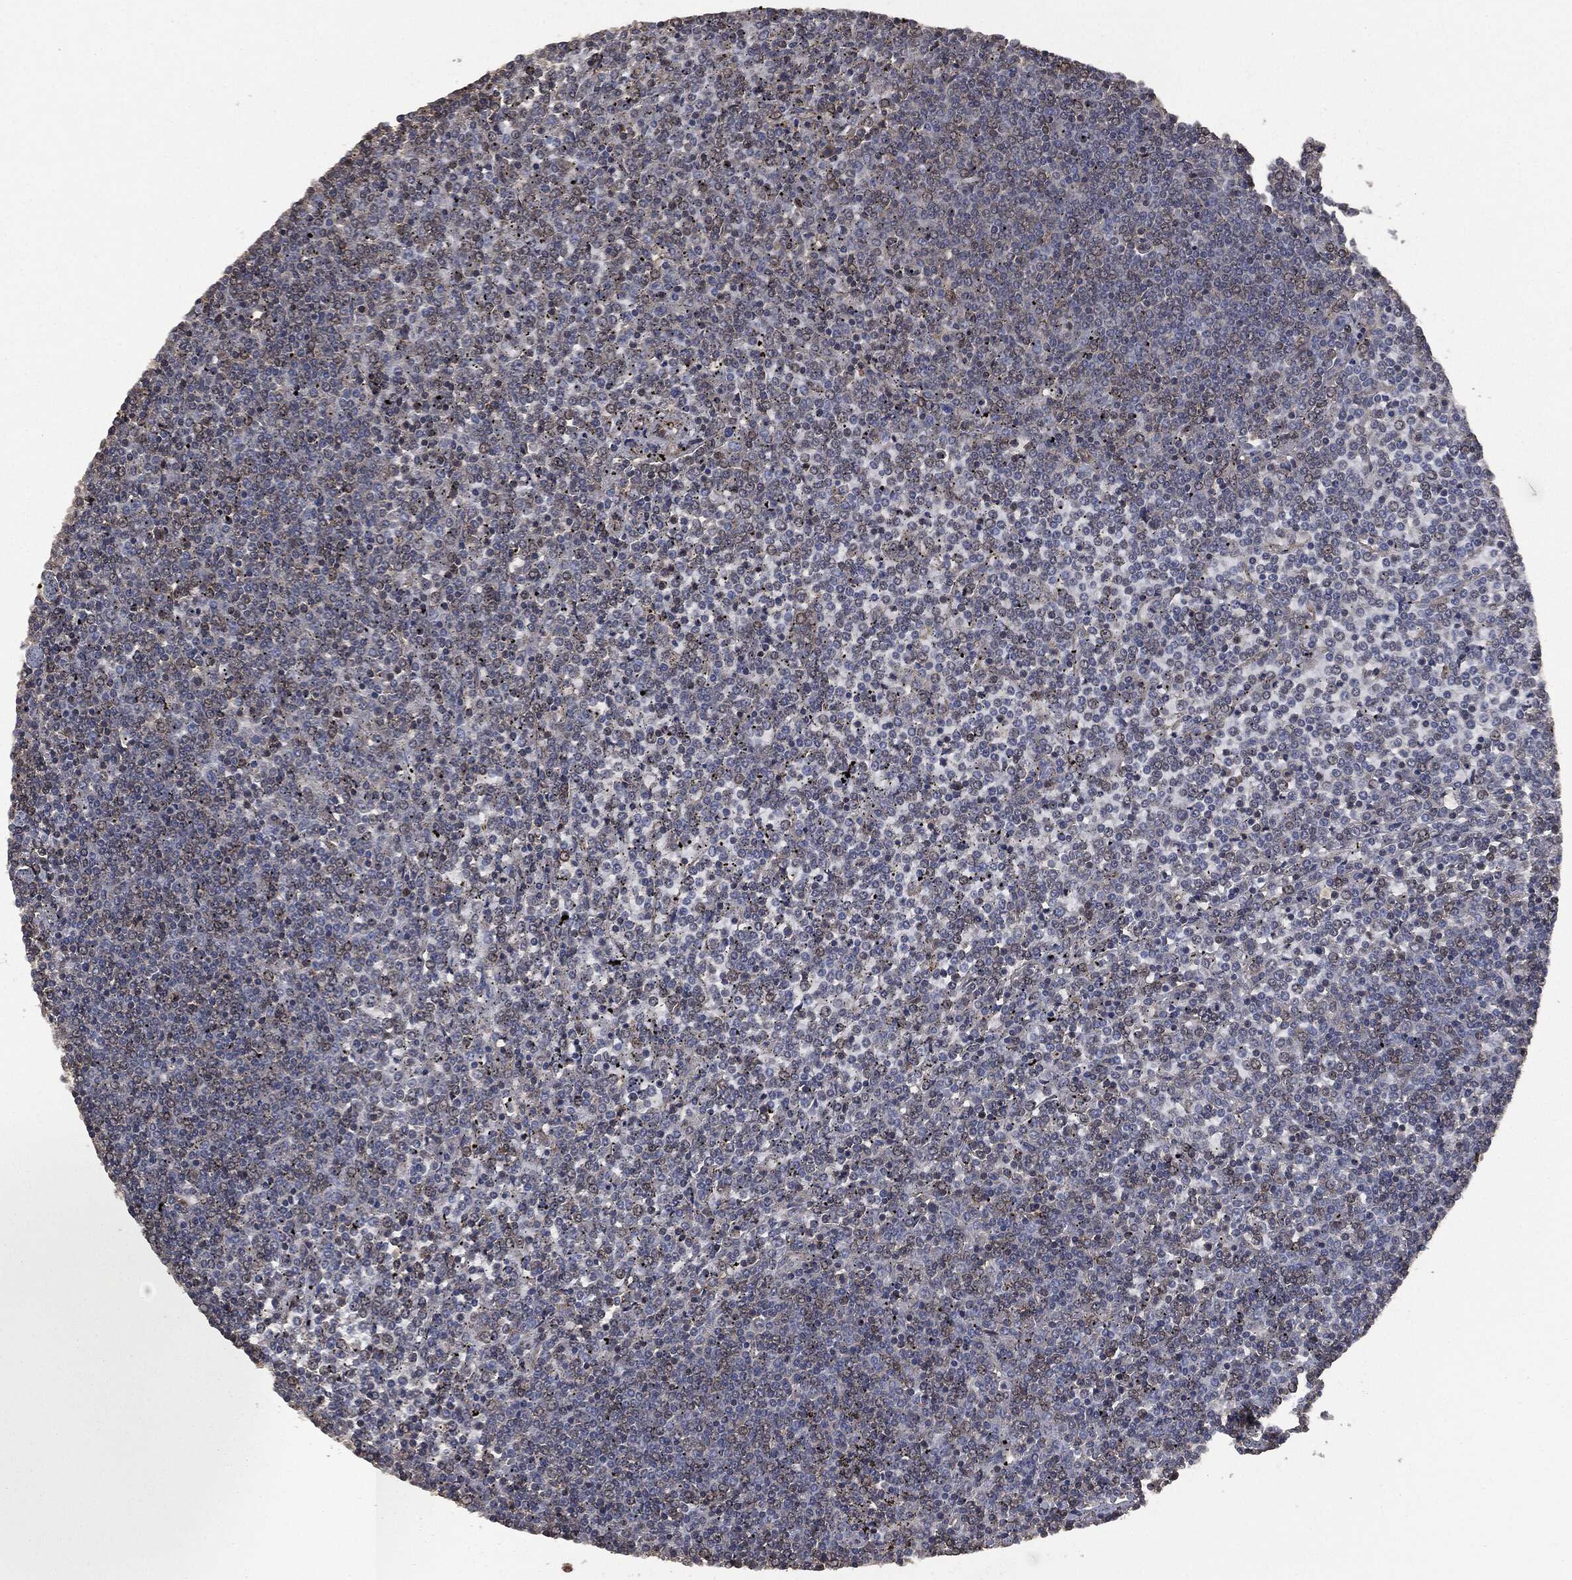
{"staining": {"intensity": "negative", "quantity": "none", "location": "none"}, "tissue": "lymphoma", "cell_type": "Tumor cells", "image_type": "cancer", "snomed": [{"axis": "morphology", "description": "Malignant lymphoma, non-Hodgkin's type, Low grade"}, {"axis": "topography", "description": "Spleen"}], "caption": "Tumor cells show no significant expression in lymphoma.", "gene": "HRAS", "patient": {"sex": "female", "age": 19}}